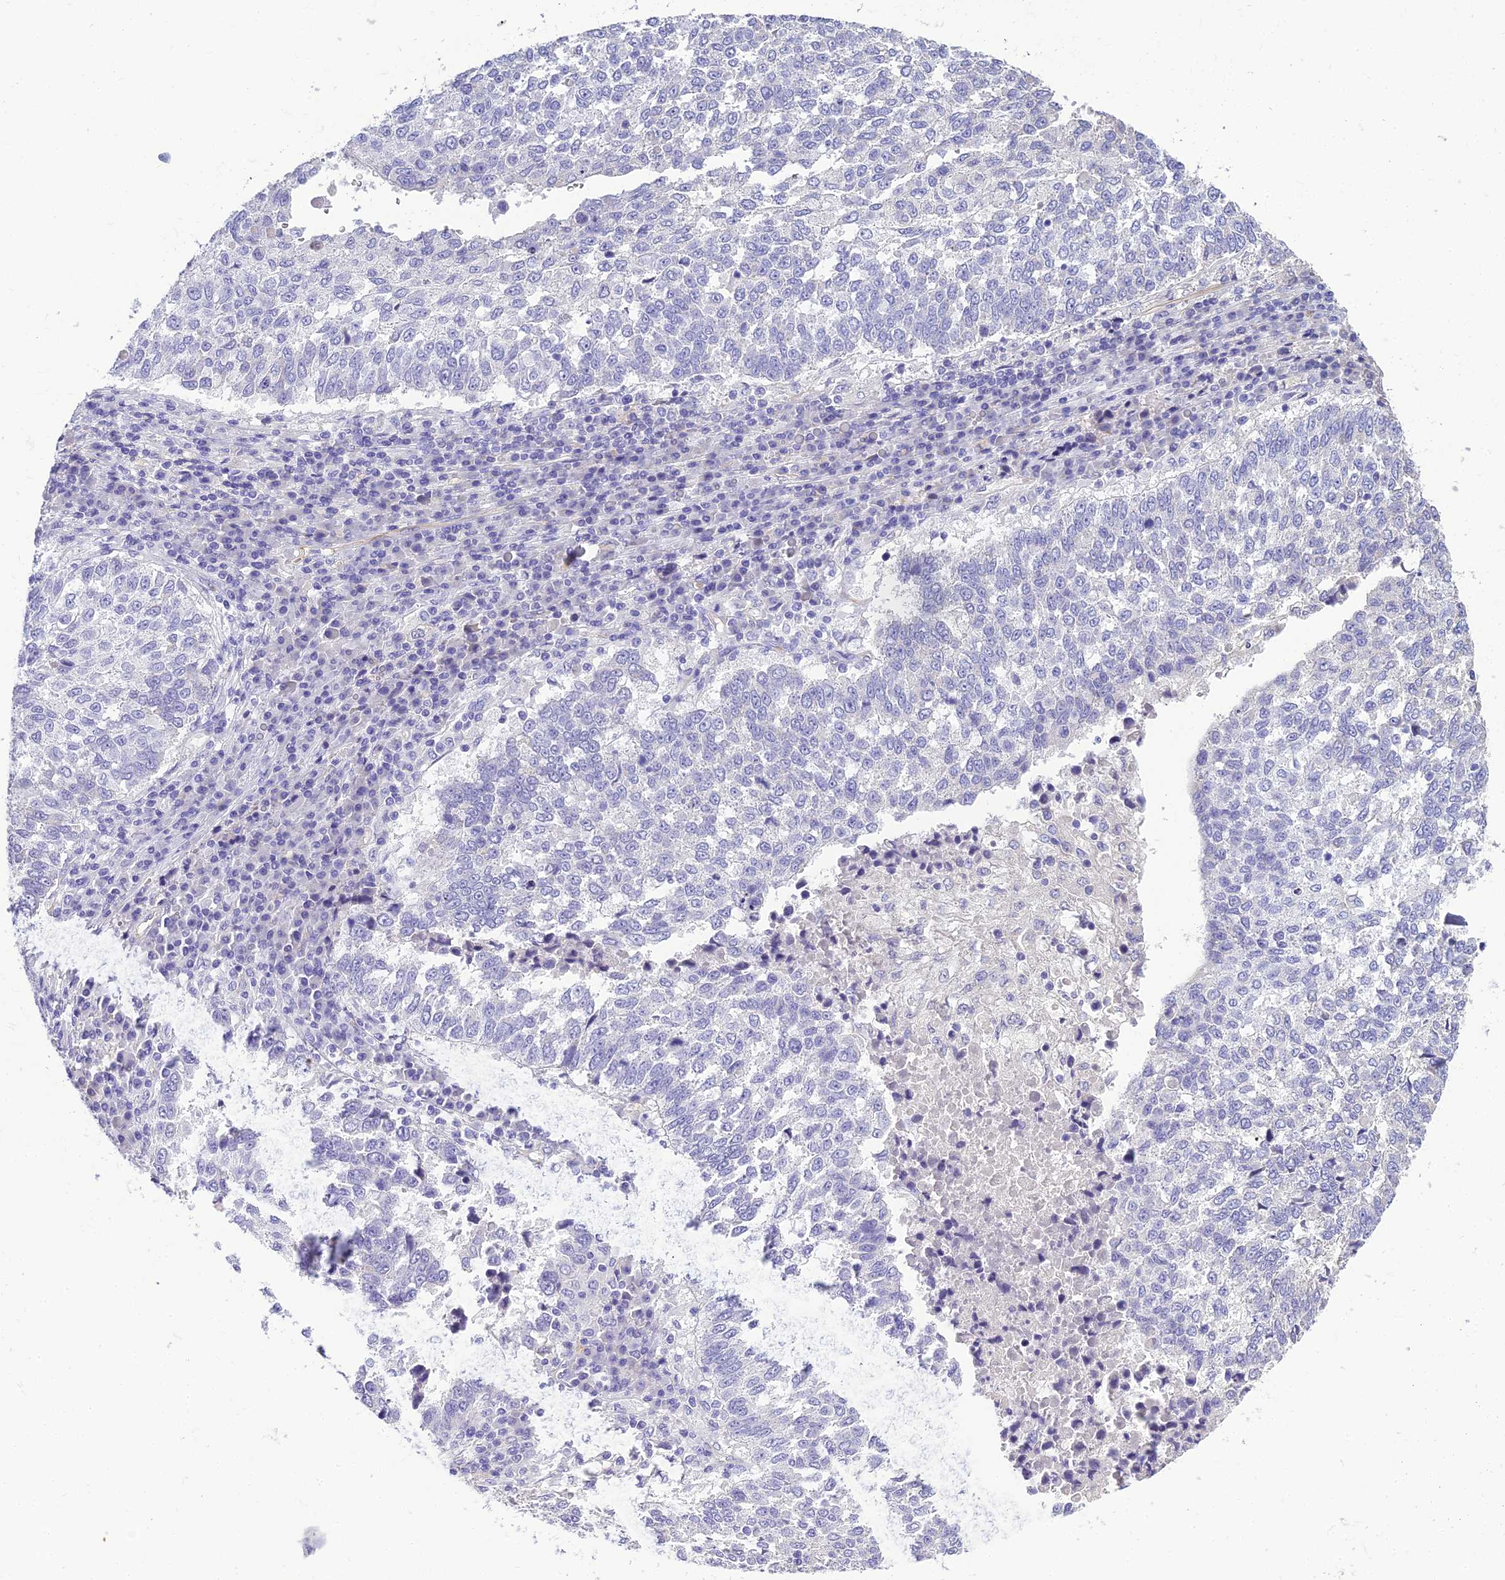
{"staining": {"intensity": "negative", "quantity": "none", "location": "none"}, "tissue": "lung cancer", "cell_type": "Tumor cells", "image_type": "cancer", "snomed": [{"axis": "morphology", "description": "Squamous cell carcinoma, NOS"}, {"axis": "topography", "description": "Lung"}], "caption": "Histopathology image shows no significant protein staining in tumor cells of squamous cell carcinoma (lung).", "gene": "NINJ1", "patient": {"sex": "male", "age": 73}}